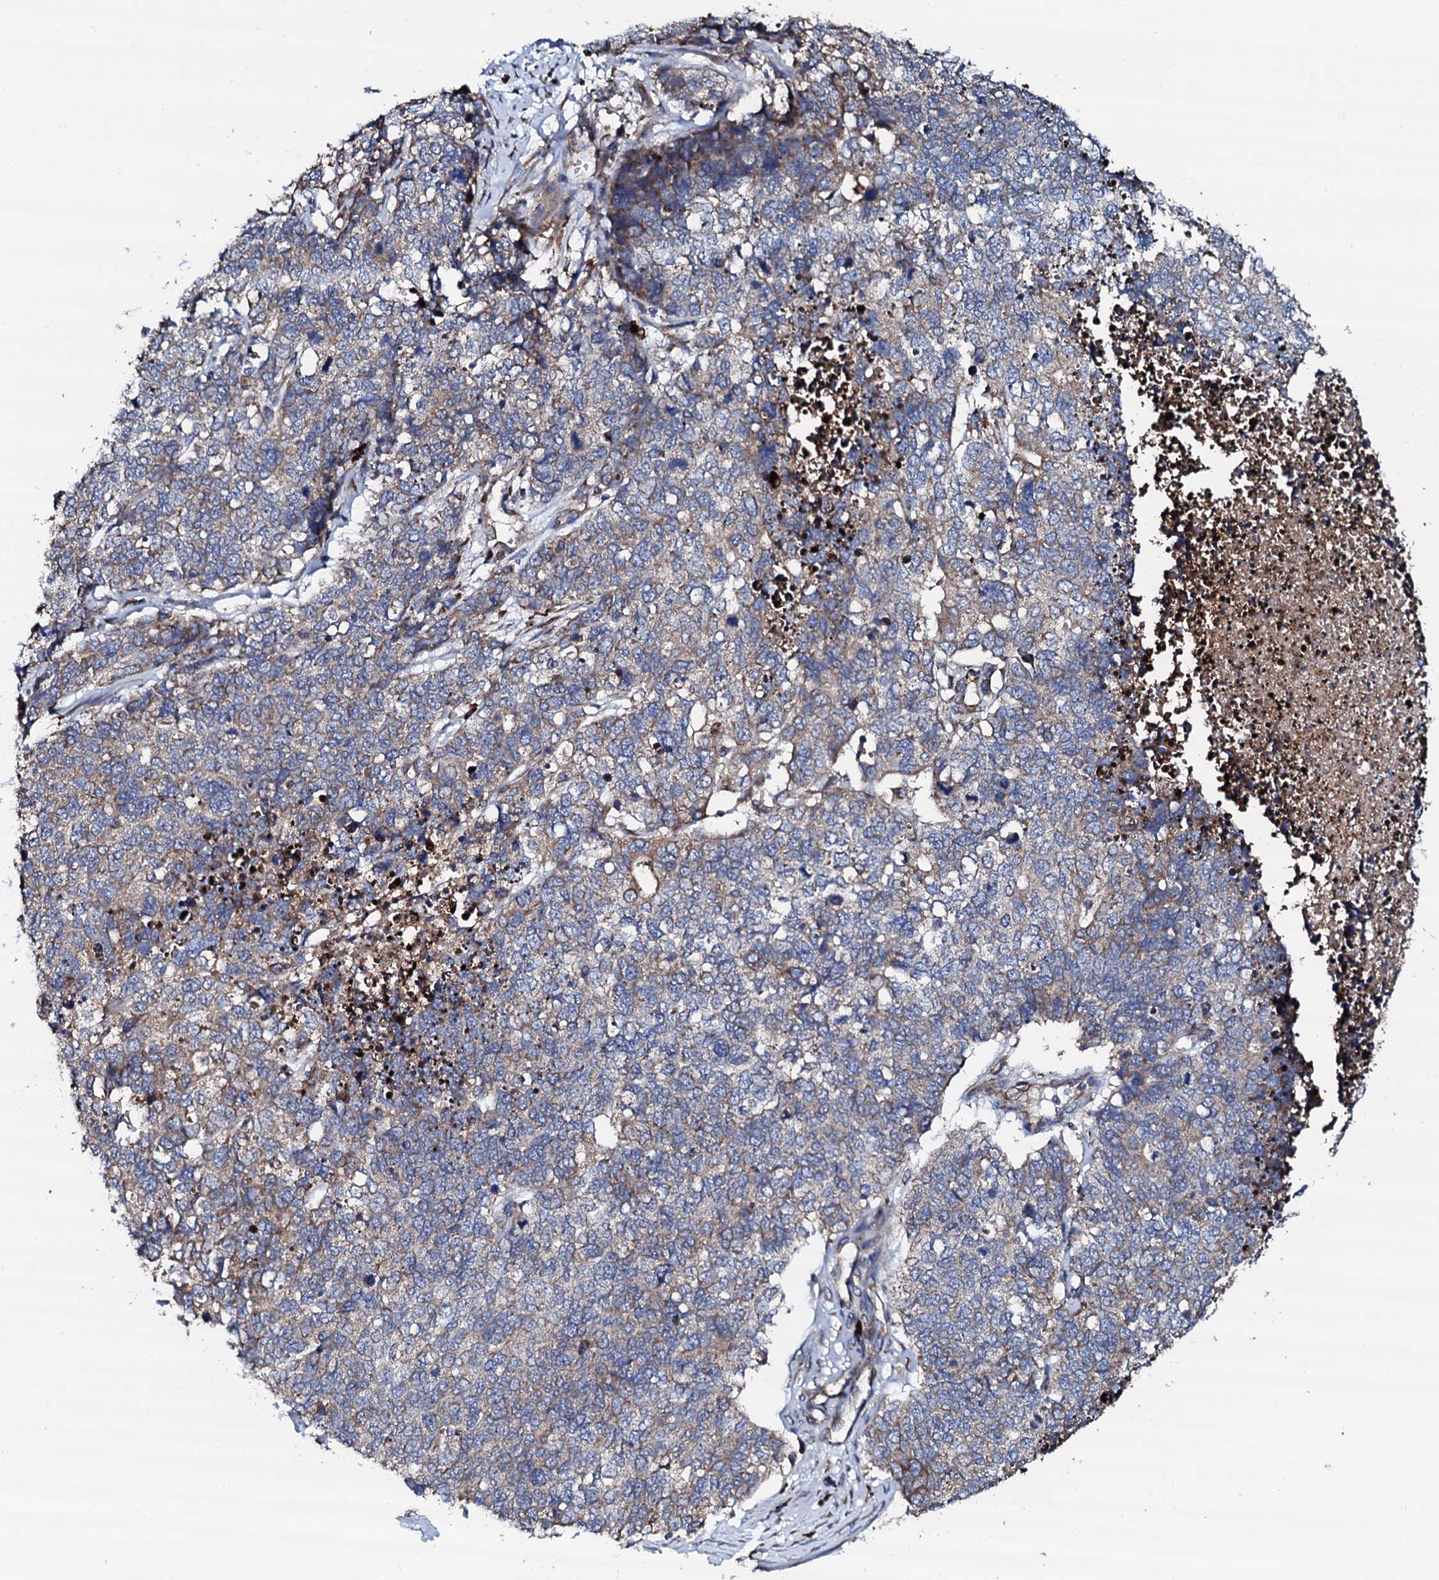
{"staining": {"intensity": "weak", "quantity": "<25%", "location": "cytoplasmic/membranous"}, "tissue": "cervical cancer", "cell_type": "Tumor cells", "image_type": "cancer", "snomed": [{"axis": "morphology", "description": "Squamous cell carcinoma, NOS"}, {"axis": "topography", "description": "Cervix"}], "caption": "A histopathology image of human squamous cell carcinoma (cervical) is negative for staining in tumor cells.", "gene": "LIPT2", "patient": {"sex": "female", "age": 63}}